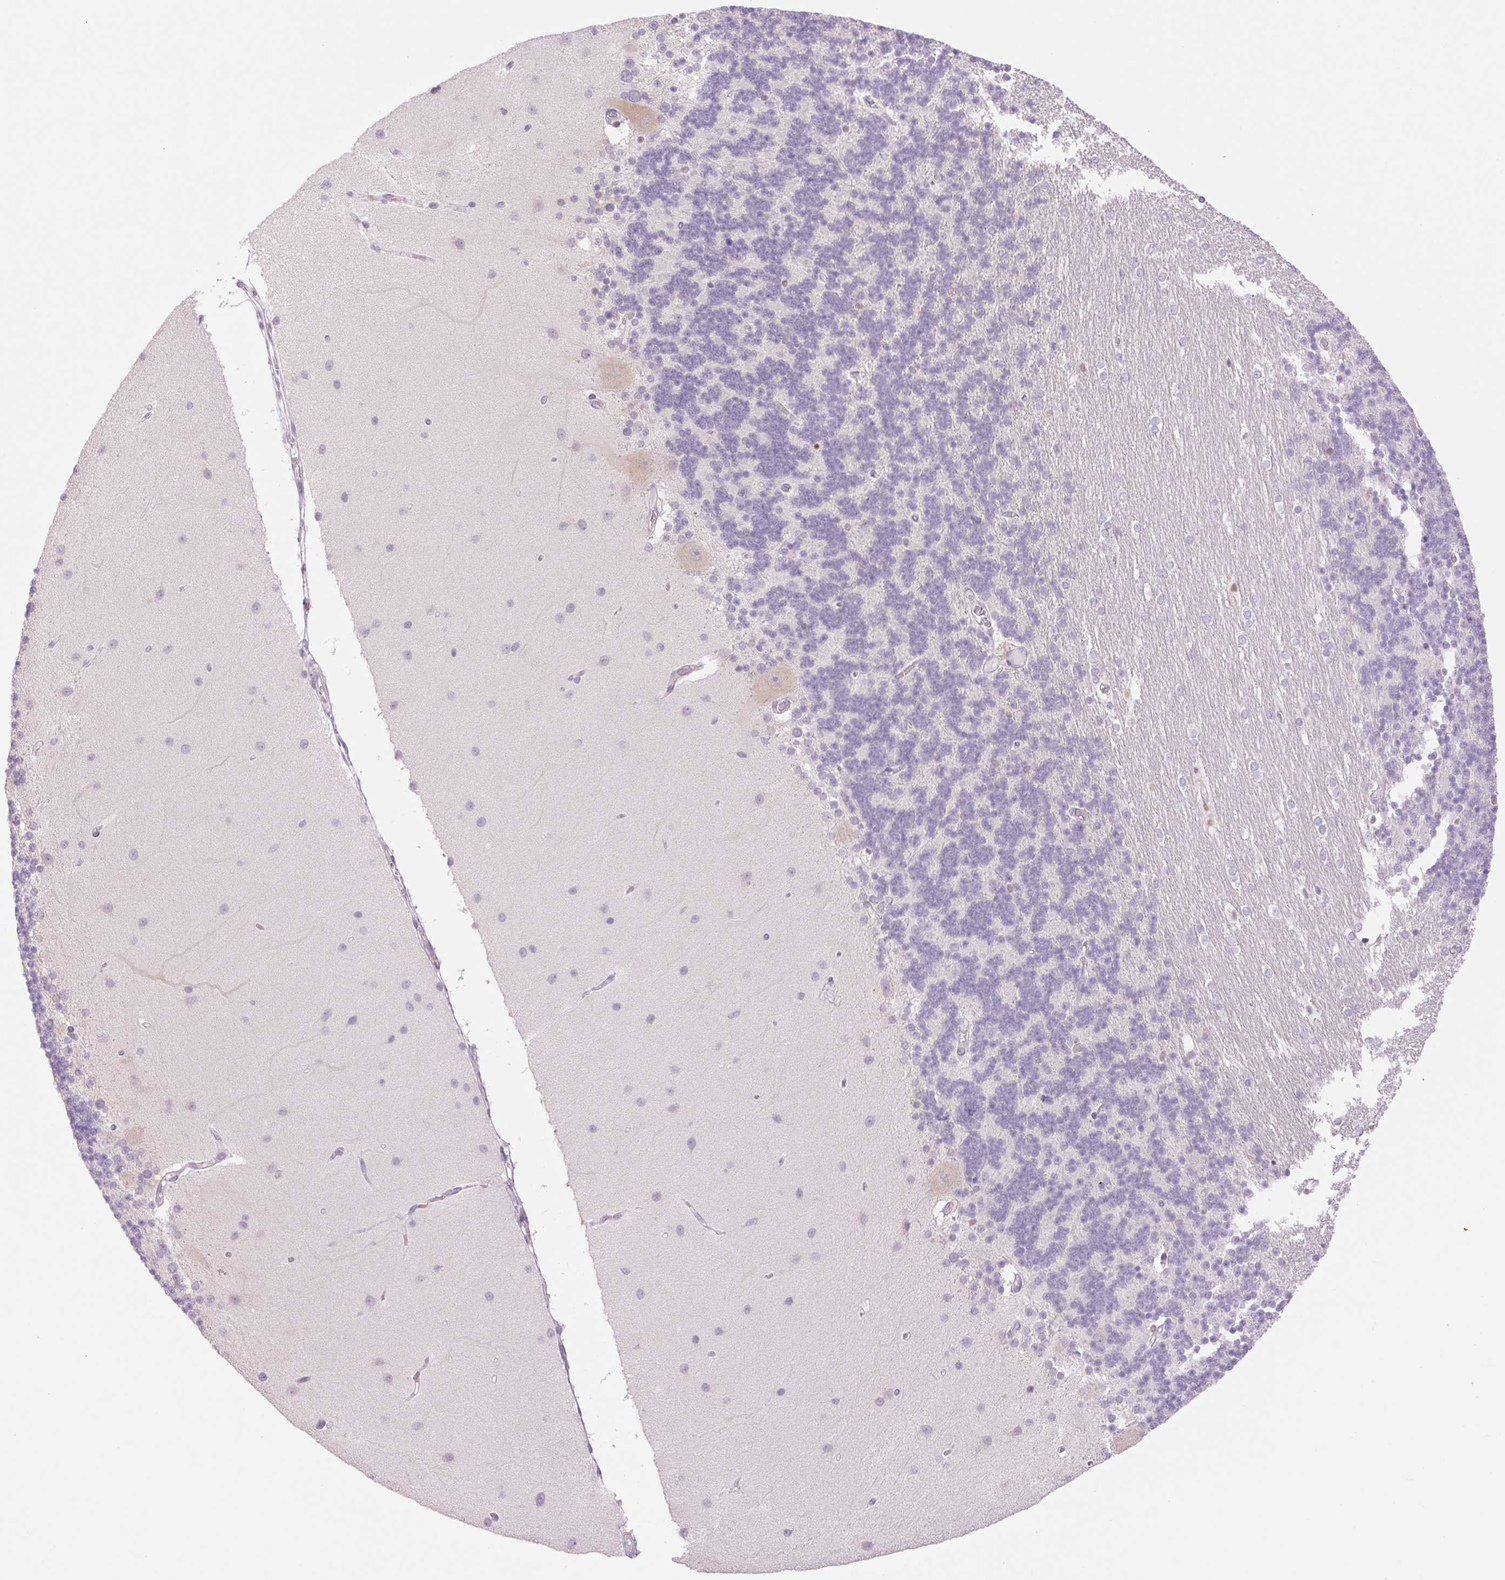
{"staining": {"intensity": "negative", "quantity": "none", "location": "none"}, "tissue": "cerebellum", "cell_type": "Cells in granular layer", "image_type": "normal", "snomed": [{"axis": "morphology", "description": "Normal tissue, NOS"}, {"axis": "topography", "description": "Cerebellum"}], "caption": "Cerebellum was stained to show a protein in brown. There is no significant staining in cells in granular layer. (DAB (3,3'-diaminobenzidine) immunohistochemistry visualized using brightfield microscopy, high magnification).", "gene": "COL5A1", "patient": {"sex": "female", "age": 54}}